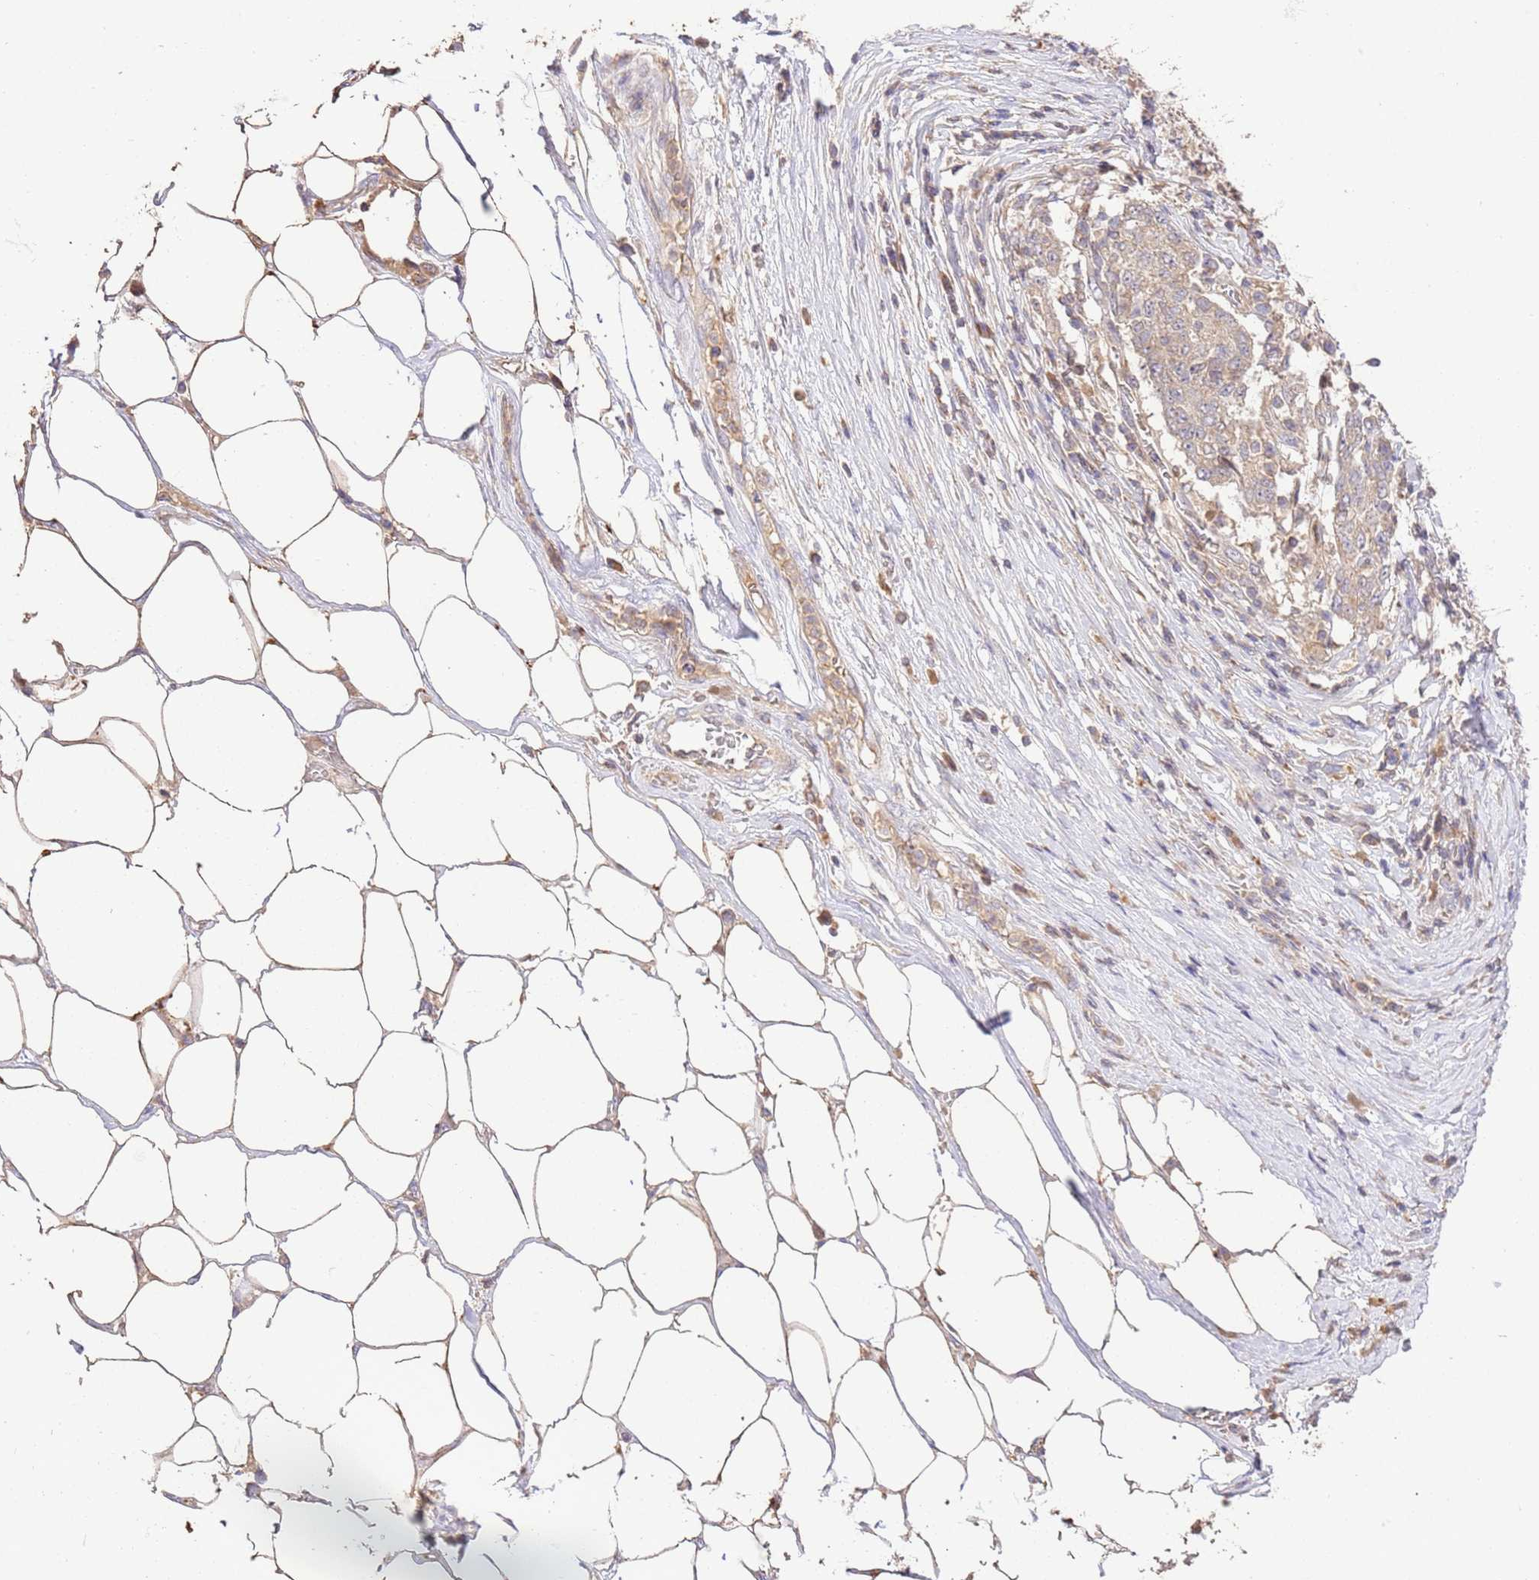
{"staining": {"intensity": "weak", "quantity": "<25%", "location": "cytoplasmic/membranous"}, "tissue": "stomach cancer", "cell_type": "Tumor cells", "image_type": "cancer", "snomed": [{"axis": "morphology", "description": "Adenocarcinoma, NOS"}, {"axis": "topography", "description": "Stomach"}], "caption": "A photomicrograph of human stomach cancer is negative for staining in tumor cells.", "gene": "LRRC28", "patient": {"sex": "male", "age": 59}}